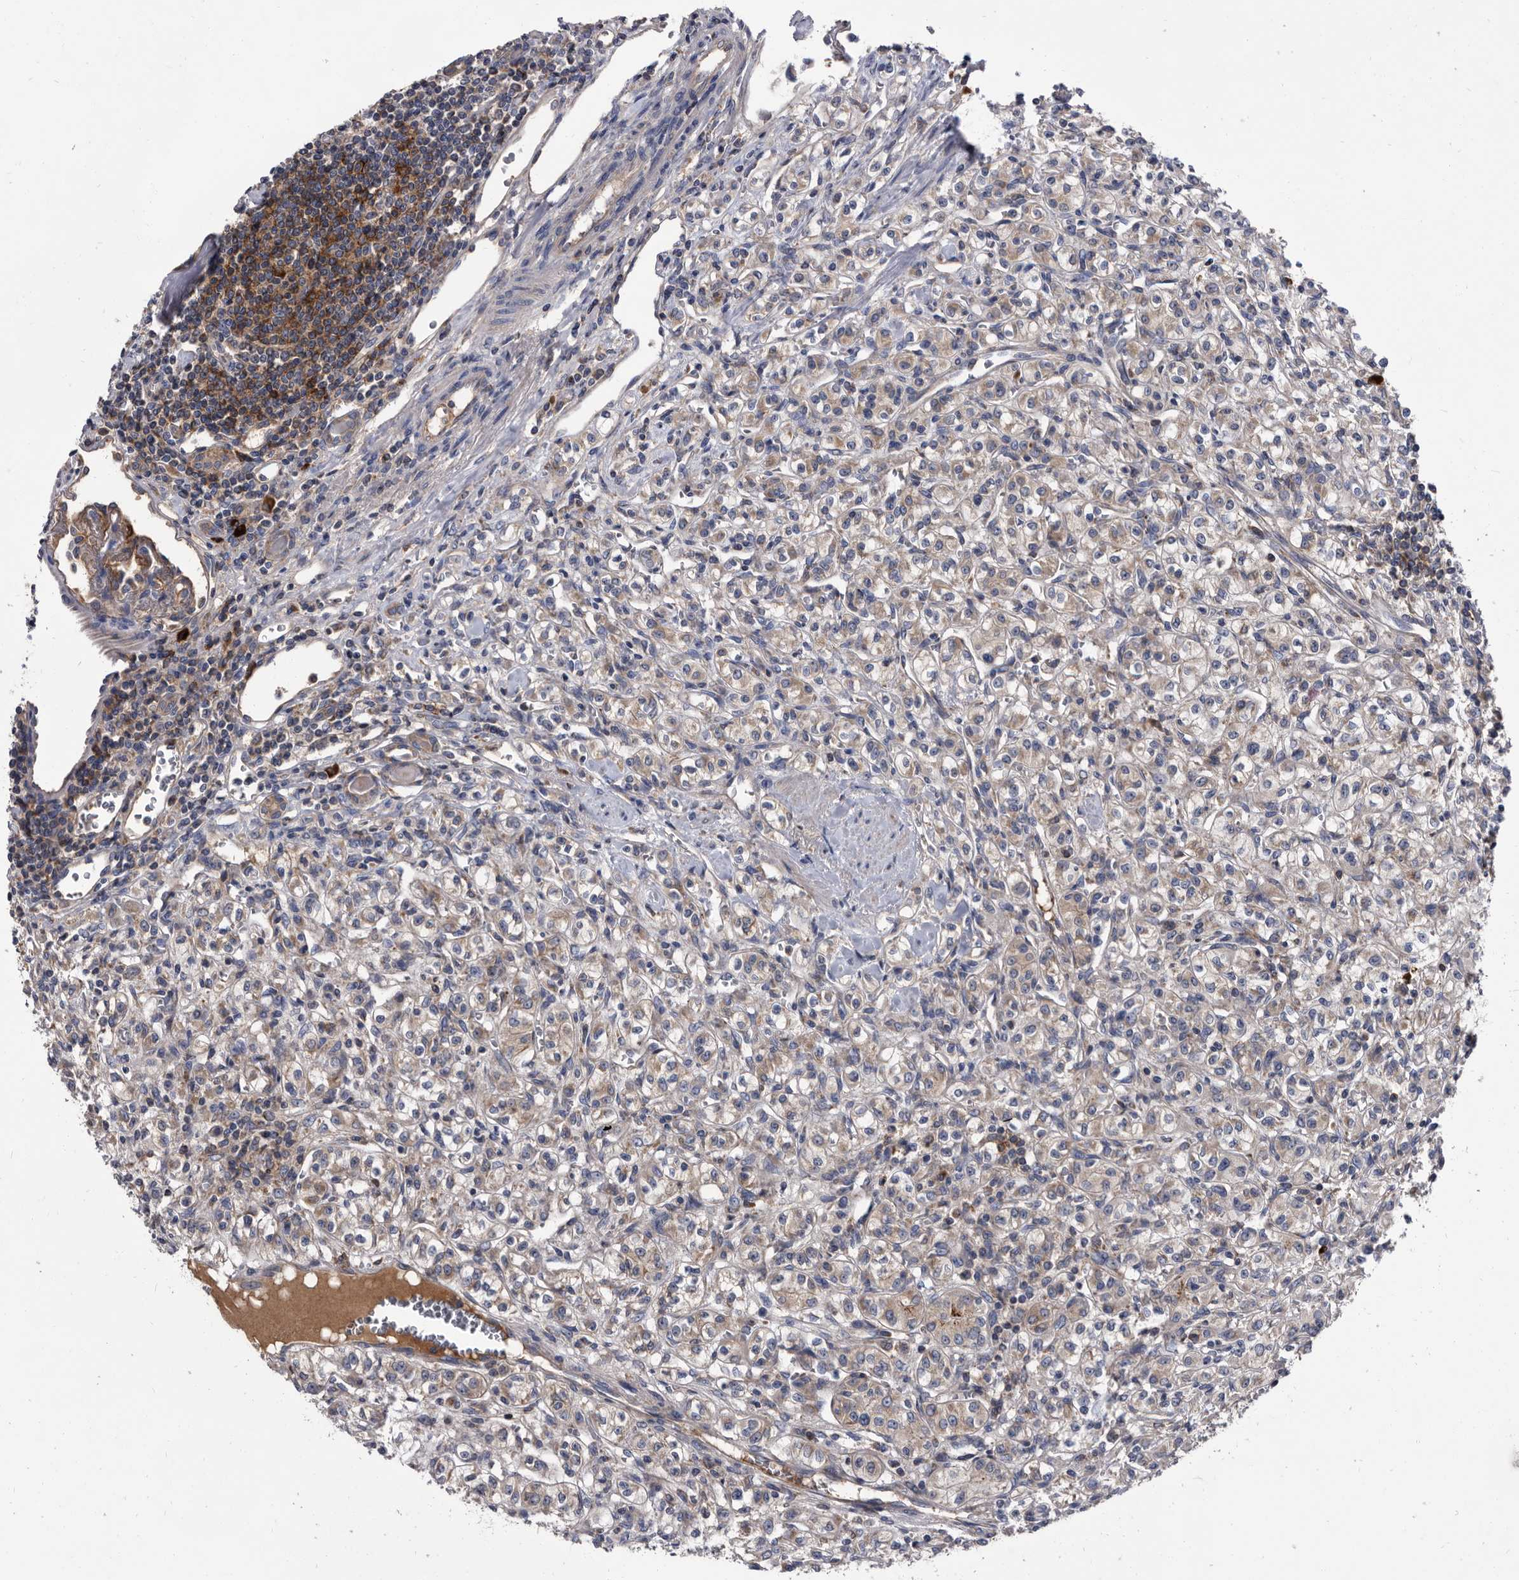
{"staining": {"intensity": "weak", "quantity": "25%-75%", "location": "cytoplasmic/membranous"}, "tissue": "renal cancer", "cell_type": "Tumor cells", "image_type": "cancer", "snomed": [{"axis": "morphology", "description": "Adenocarcinoma, NOS"}, {"axis": "topography", "description": "Kidney"}], "caption": "About 25%-75% of tumor cells in adenocarcinoma (renal) display weak cytoplasmic/membranous protein staining as visualized by brown immunohistochemical staining.", "gene": "DTNBP1", "patient": {"sex": "male", "age": 77}}